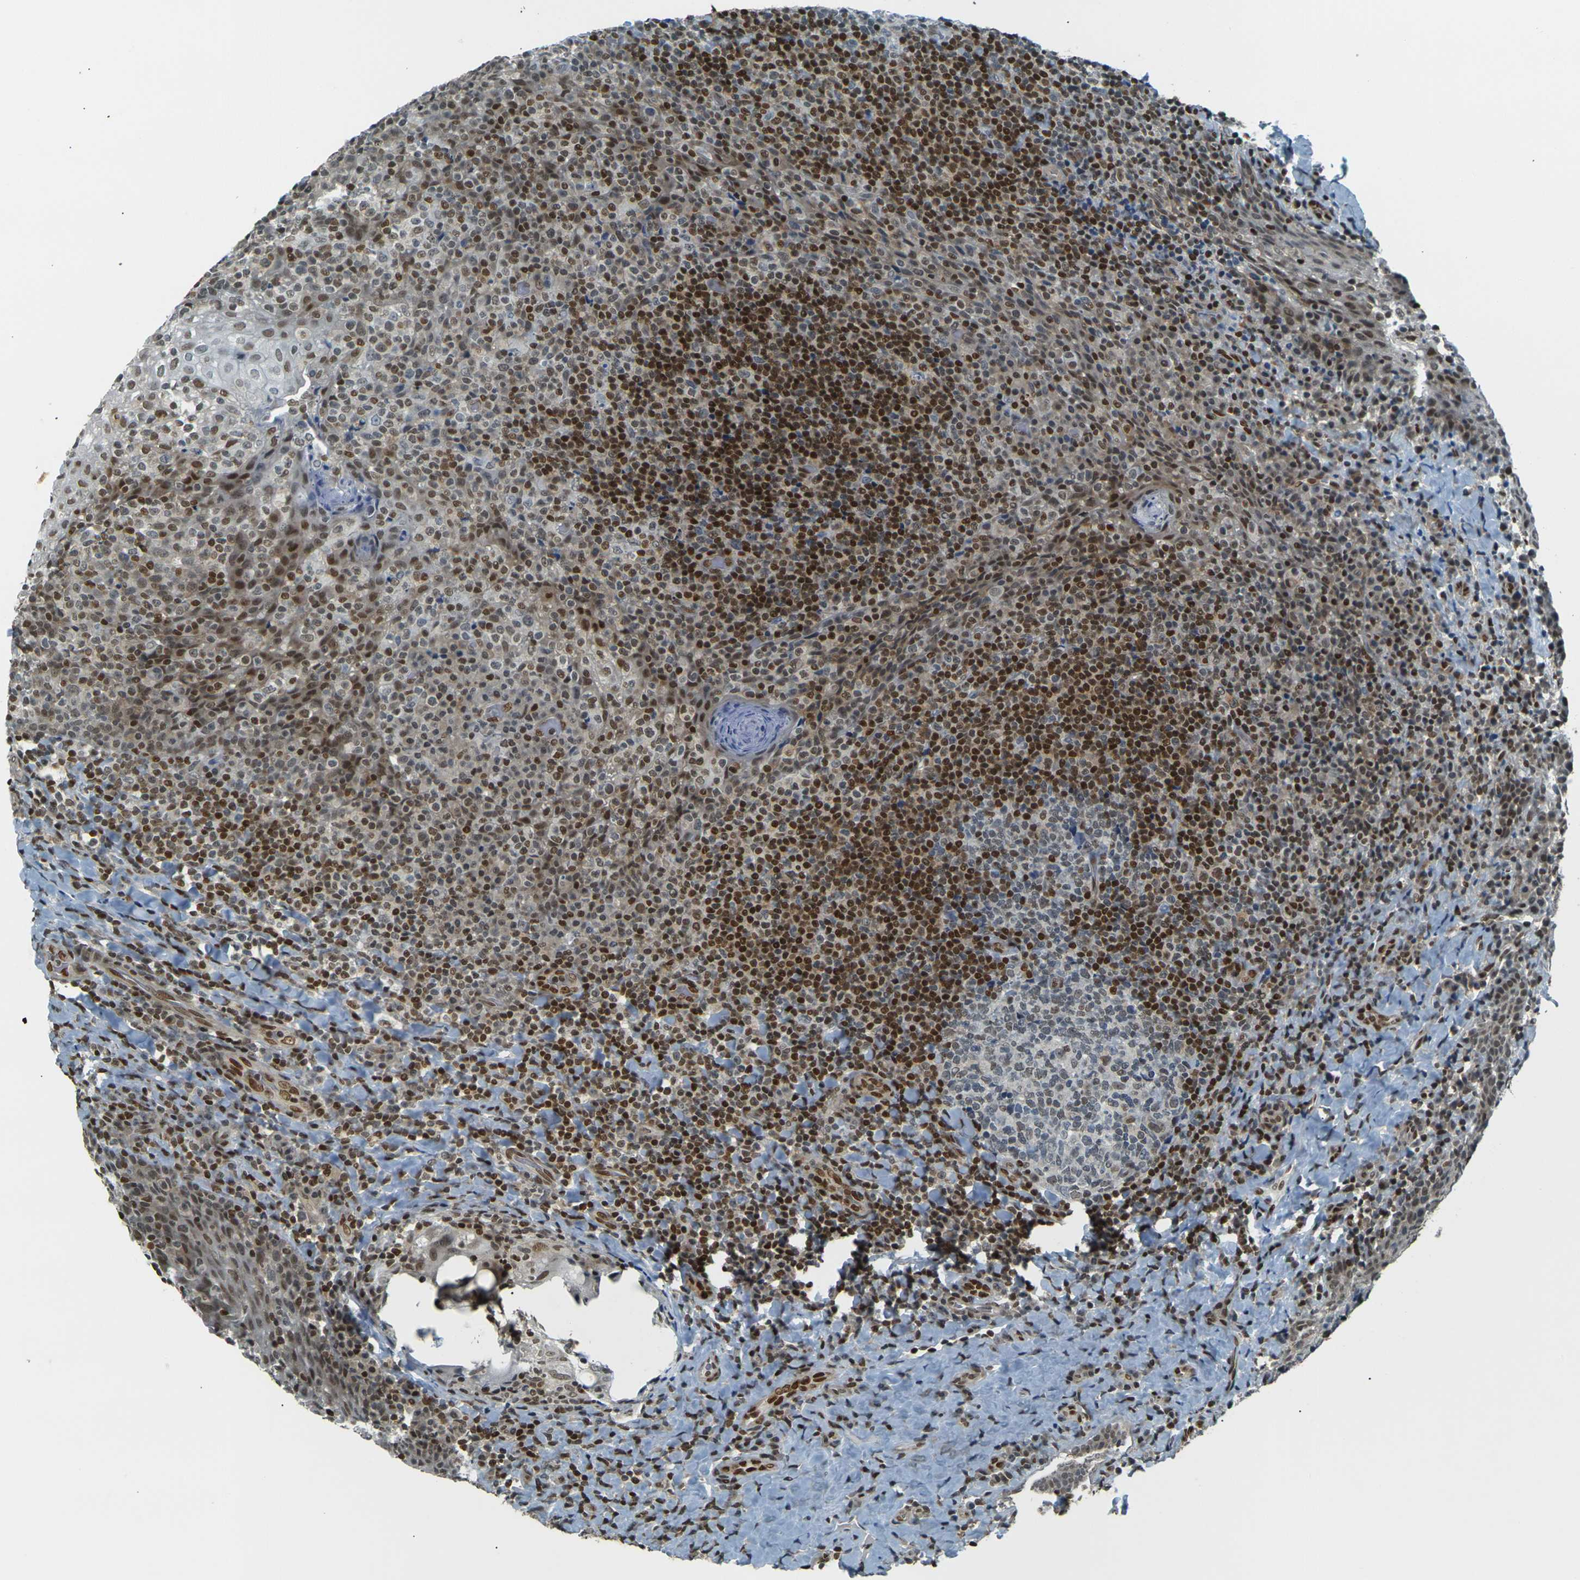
{"staining": {"intensity": "moderate", "quantity": "<25%", "location": "nuclear"}, "tissue": "tonsil", "cell_type": "Germinal center cells", "image_type": "normal", "snomed": [{"axis": "morphology", "description": "Normal tissue, NOS"}, {"axis": "topography", "description": "Tonsil"}], "caption": "Protein staining exhibits moderate nuclear positivity in about <25% of germinal center cells in benign tonsil.", "gene": "NHEJ1", "patient": {"sex": "male", "age": 17}}